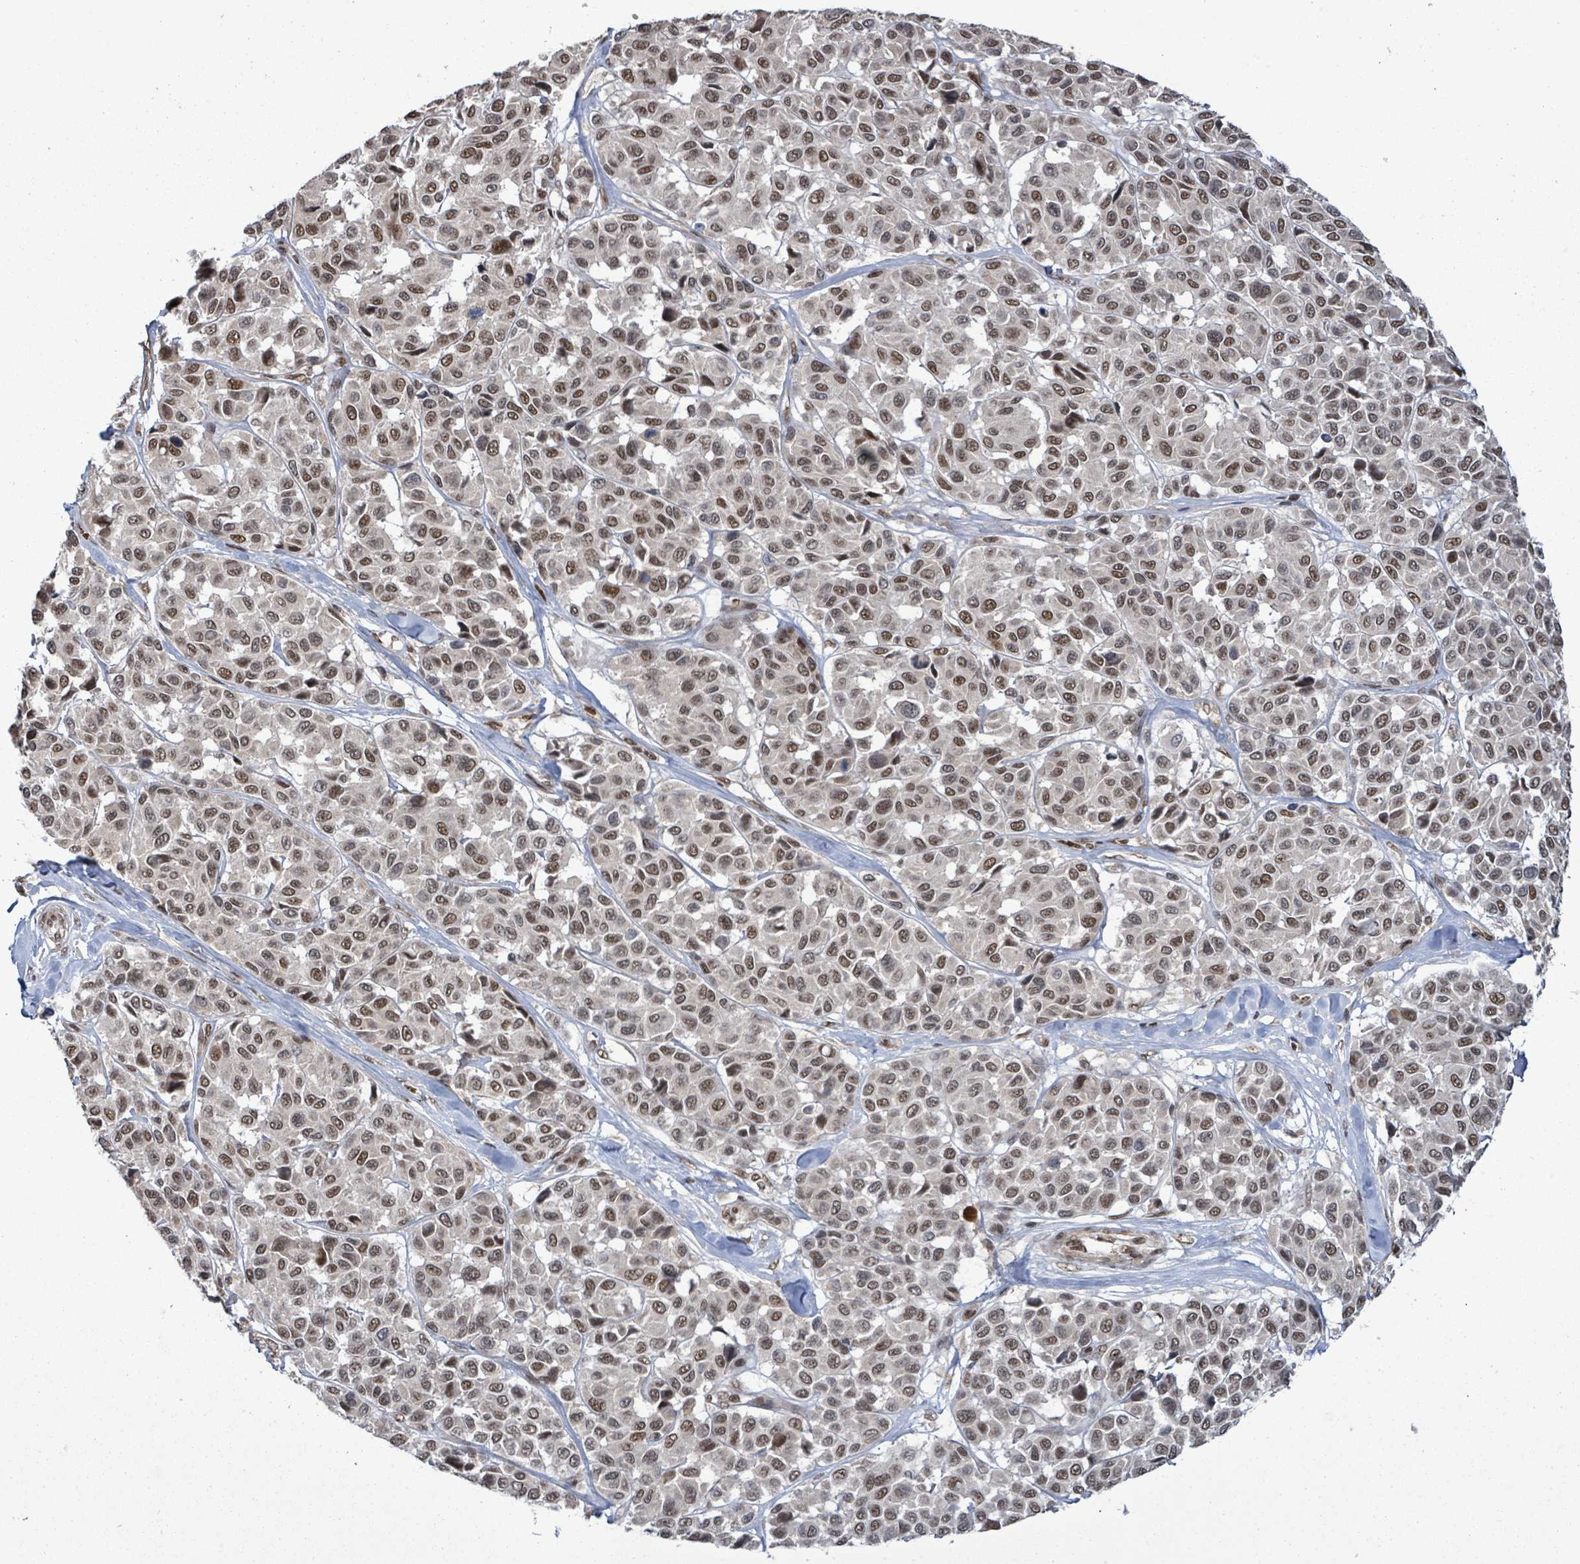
{"staining": {"intensity": "moderate", "quantity": ">75%", "location": "nuclear"}, "tissue": "melanoma", "cell_type": "Tumor cells", "image_type": "cancer", "snomed": [{"axis": "morphology", "description": "Malignant melanoma, NOS"}, {"axis": "topography", "description": "Skin"}], "caption": "Protein expression analysis of human melanoma reveals moderate nuclear positivity in approximately >75% of tumor cells. Immunohistochemistry (ihc) stains the protein of interest in brown and the nuclei are stained blue.", "gene": "PATZ1", "patient": {"sex": "female", "age": 66}}